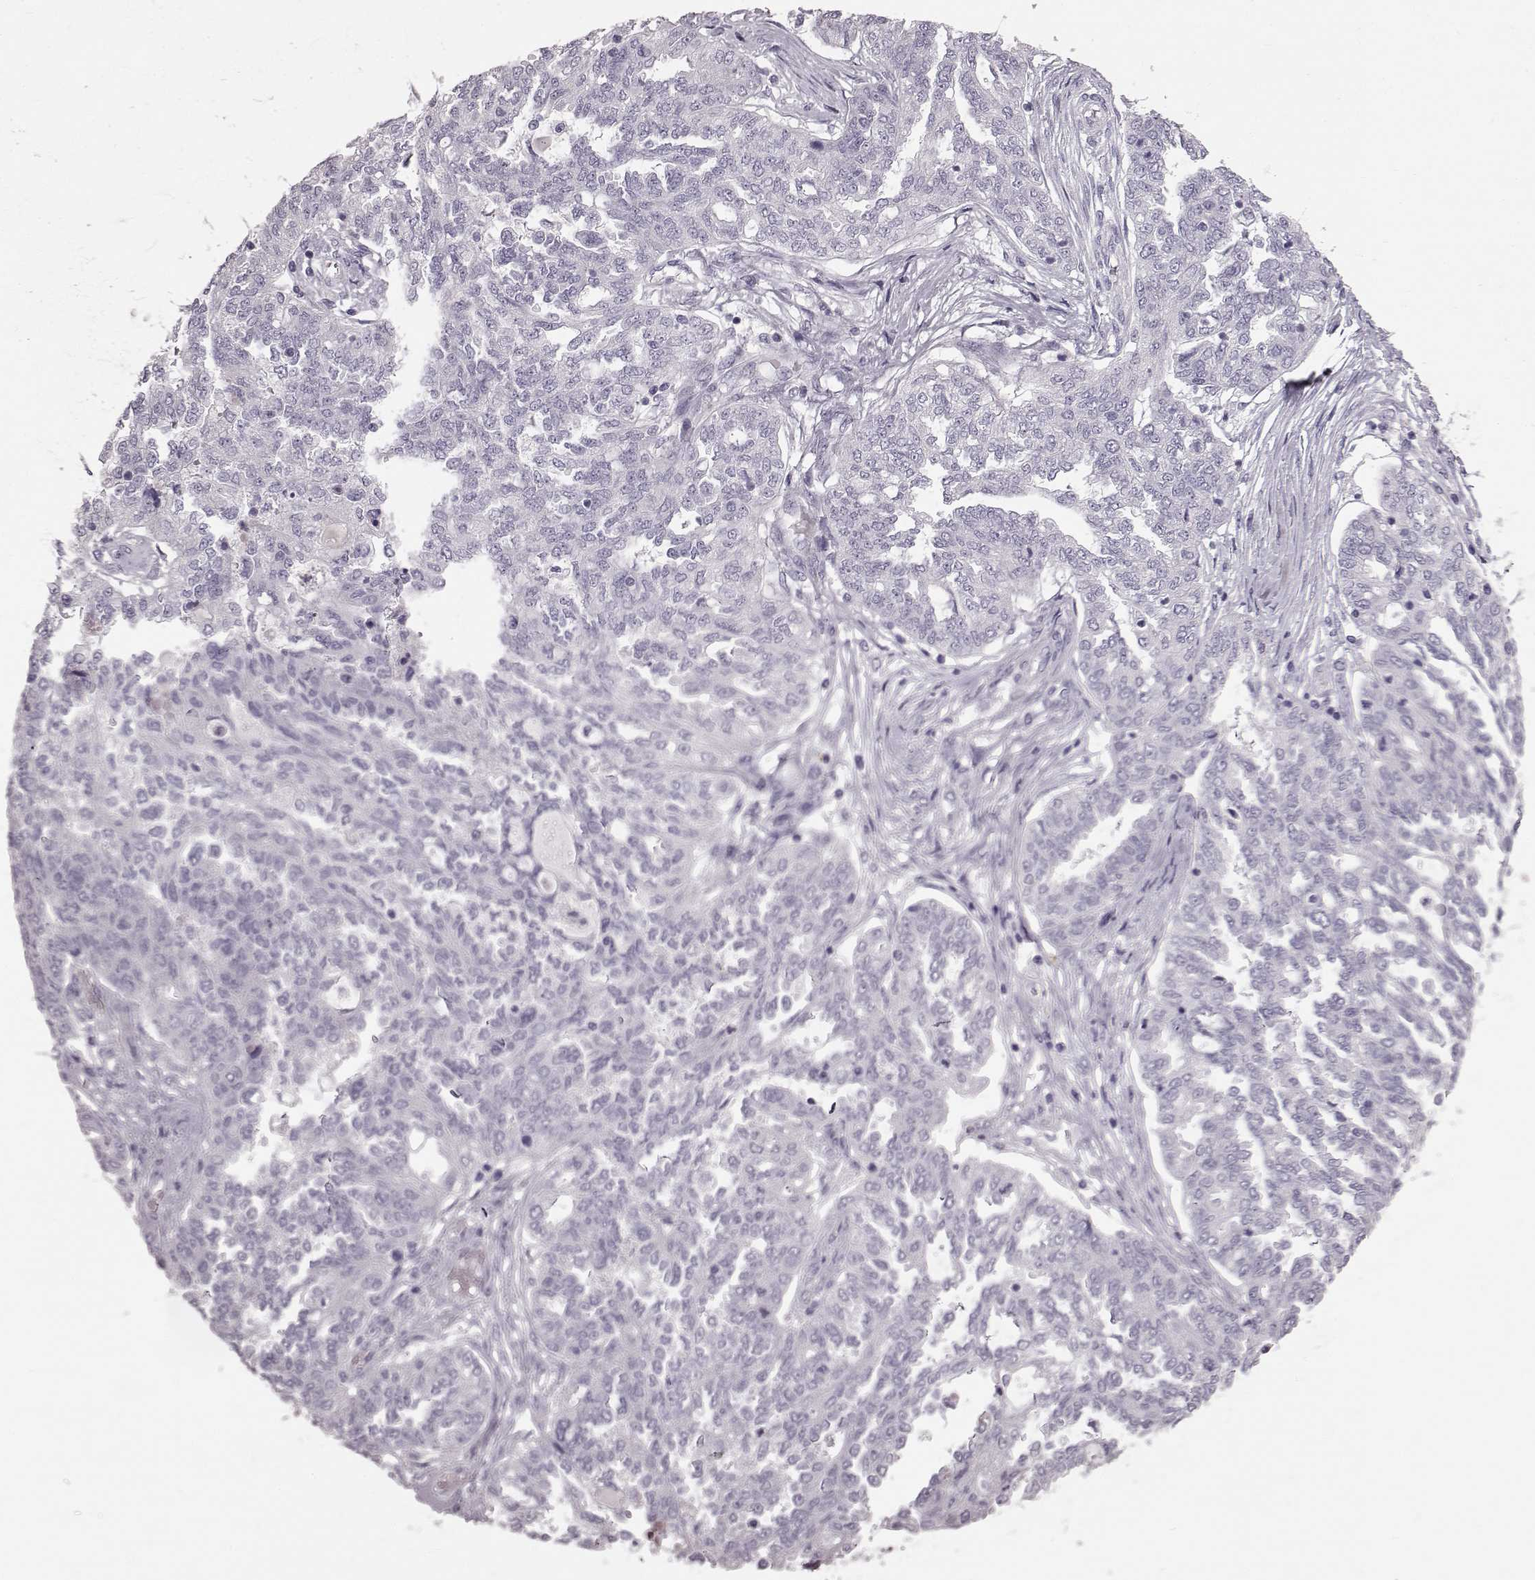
{"staining": {"intensity": "negative", "quantity": "none", "location": "none"}, "tissue": "ovarian cancer", "cell_type": "Tumor cells", "image_type": "cancer", "snomed": [{"axis": "morphology", "description": "Cystadenocarcinoma, serous, NOS"}, {"axis": "topography", "description": "Ovary"}], "caption": "Immunohistochemistry (IHC) of ovarian cancer (serous cystadenocarcinoma) shows no staining in tumor cells.", "gene": "FUT4", "patient": {"sex": "female", "age": 67}}